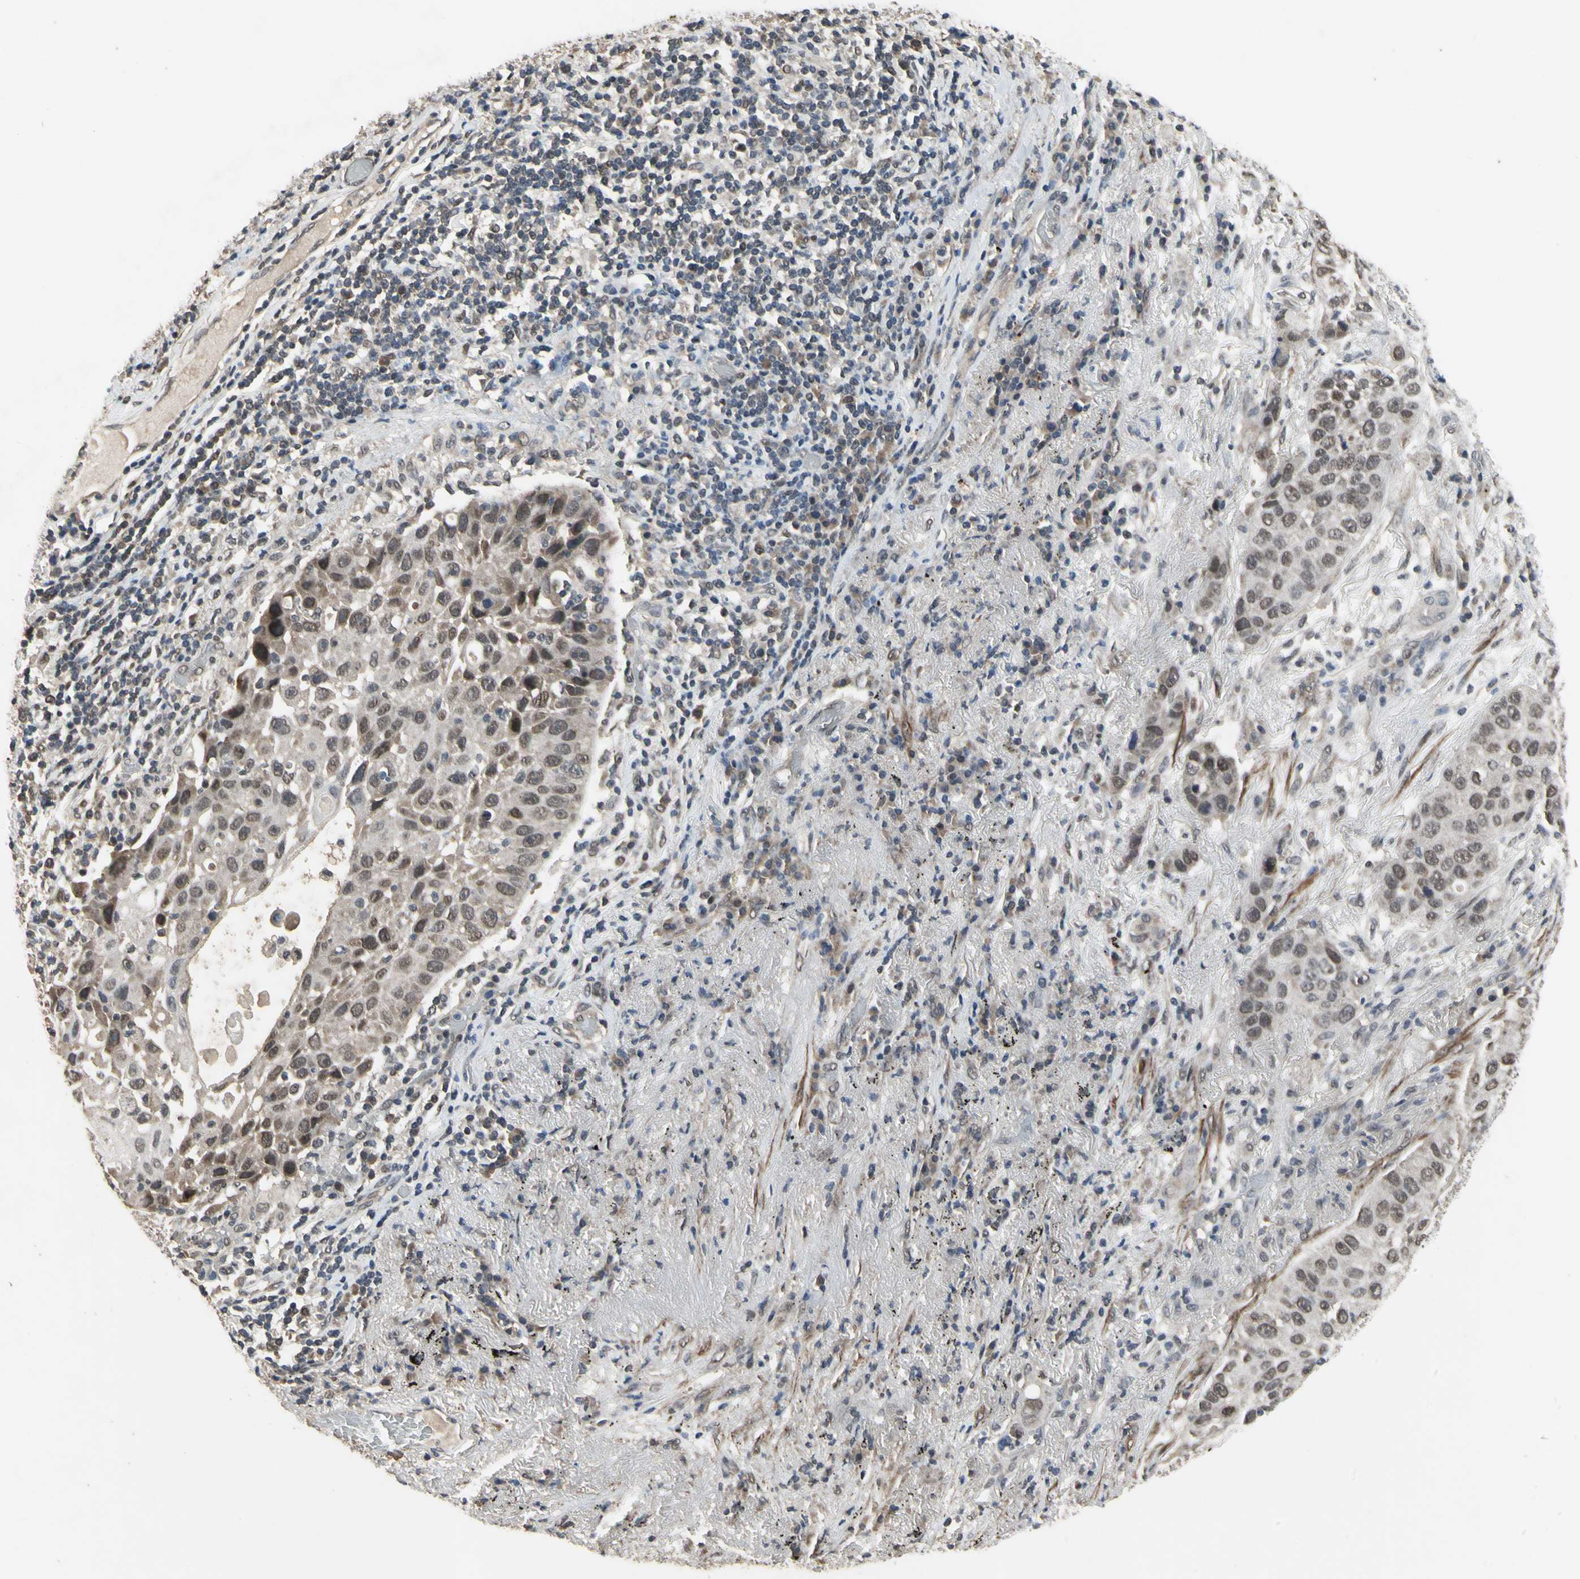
{"staining": {"intensity": "moderate", "quantity": ">75%", "location": "cytoplasmic/membranous,nuclear"}, "tissue": "lung cancer", "cell_type": "Tumor cells", "image_type": "cancer", "snomed": [{"axis": "morphology", "description": "Squamous cell carcinoma, NOS"}, {"axis": "topography", "description": "Lung"}], "caption": "There is medium levels of moderate cytoplasmic/membranous and nuclear positivity in tumor cells of squamous cell carcinoma (lung), as demonstrated by immunohistochemical staining (brown color).", "gene": "ZNF174", "patient": {"sex": "male", "age": 57}}